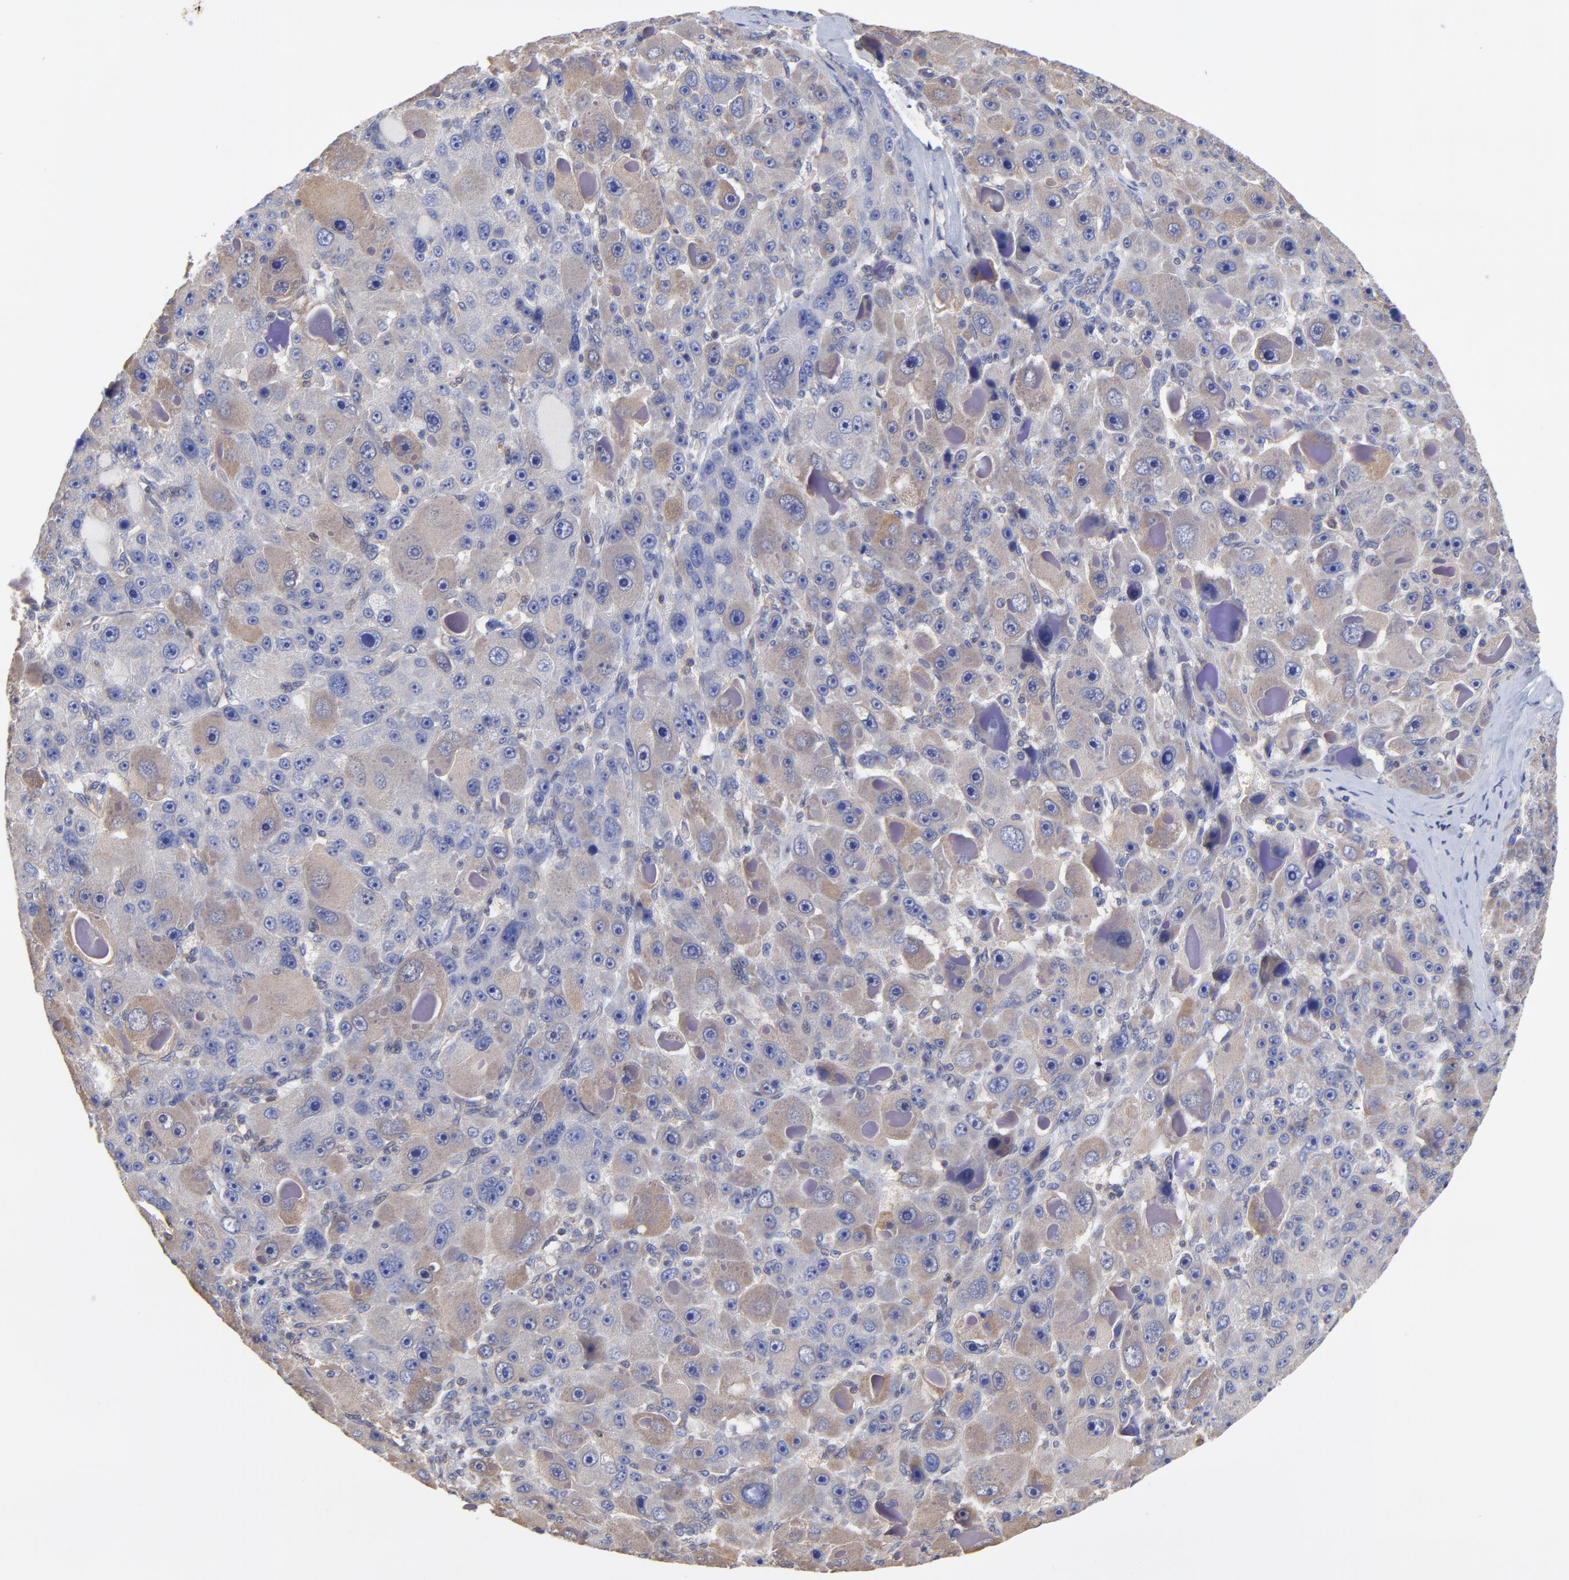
{"staining": {"intensity": "weak", "quantity": "25%-75%", "location": "cytoplasmic/membranous"}, "tissue": "liver cancer", "cell_type": "Tumor cells", "image_type": "cancer", "snomed": [{"axis": "morphology", "description": "Carcinoma, Hepatocellular, NOS"}, {"axis": "topography", "description": "Liver"}], "caption": "Liver cancer was stained to show a protein in brown. There is low levels of weak cytoplasmic/membranous positivity in about 25%-75% of tumor cells. The protein is stained brown, and the nuclei are stained in blue (DAB (3,3'-diaminobenzidine) IHC with brightfield microscopy, high magnification).", "gene": "PCMT1", "patient": {"sex": "male", "age": 76}}